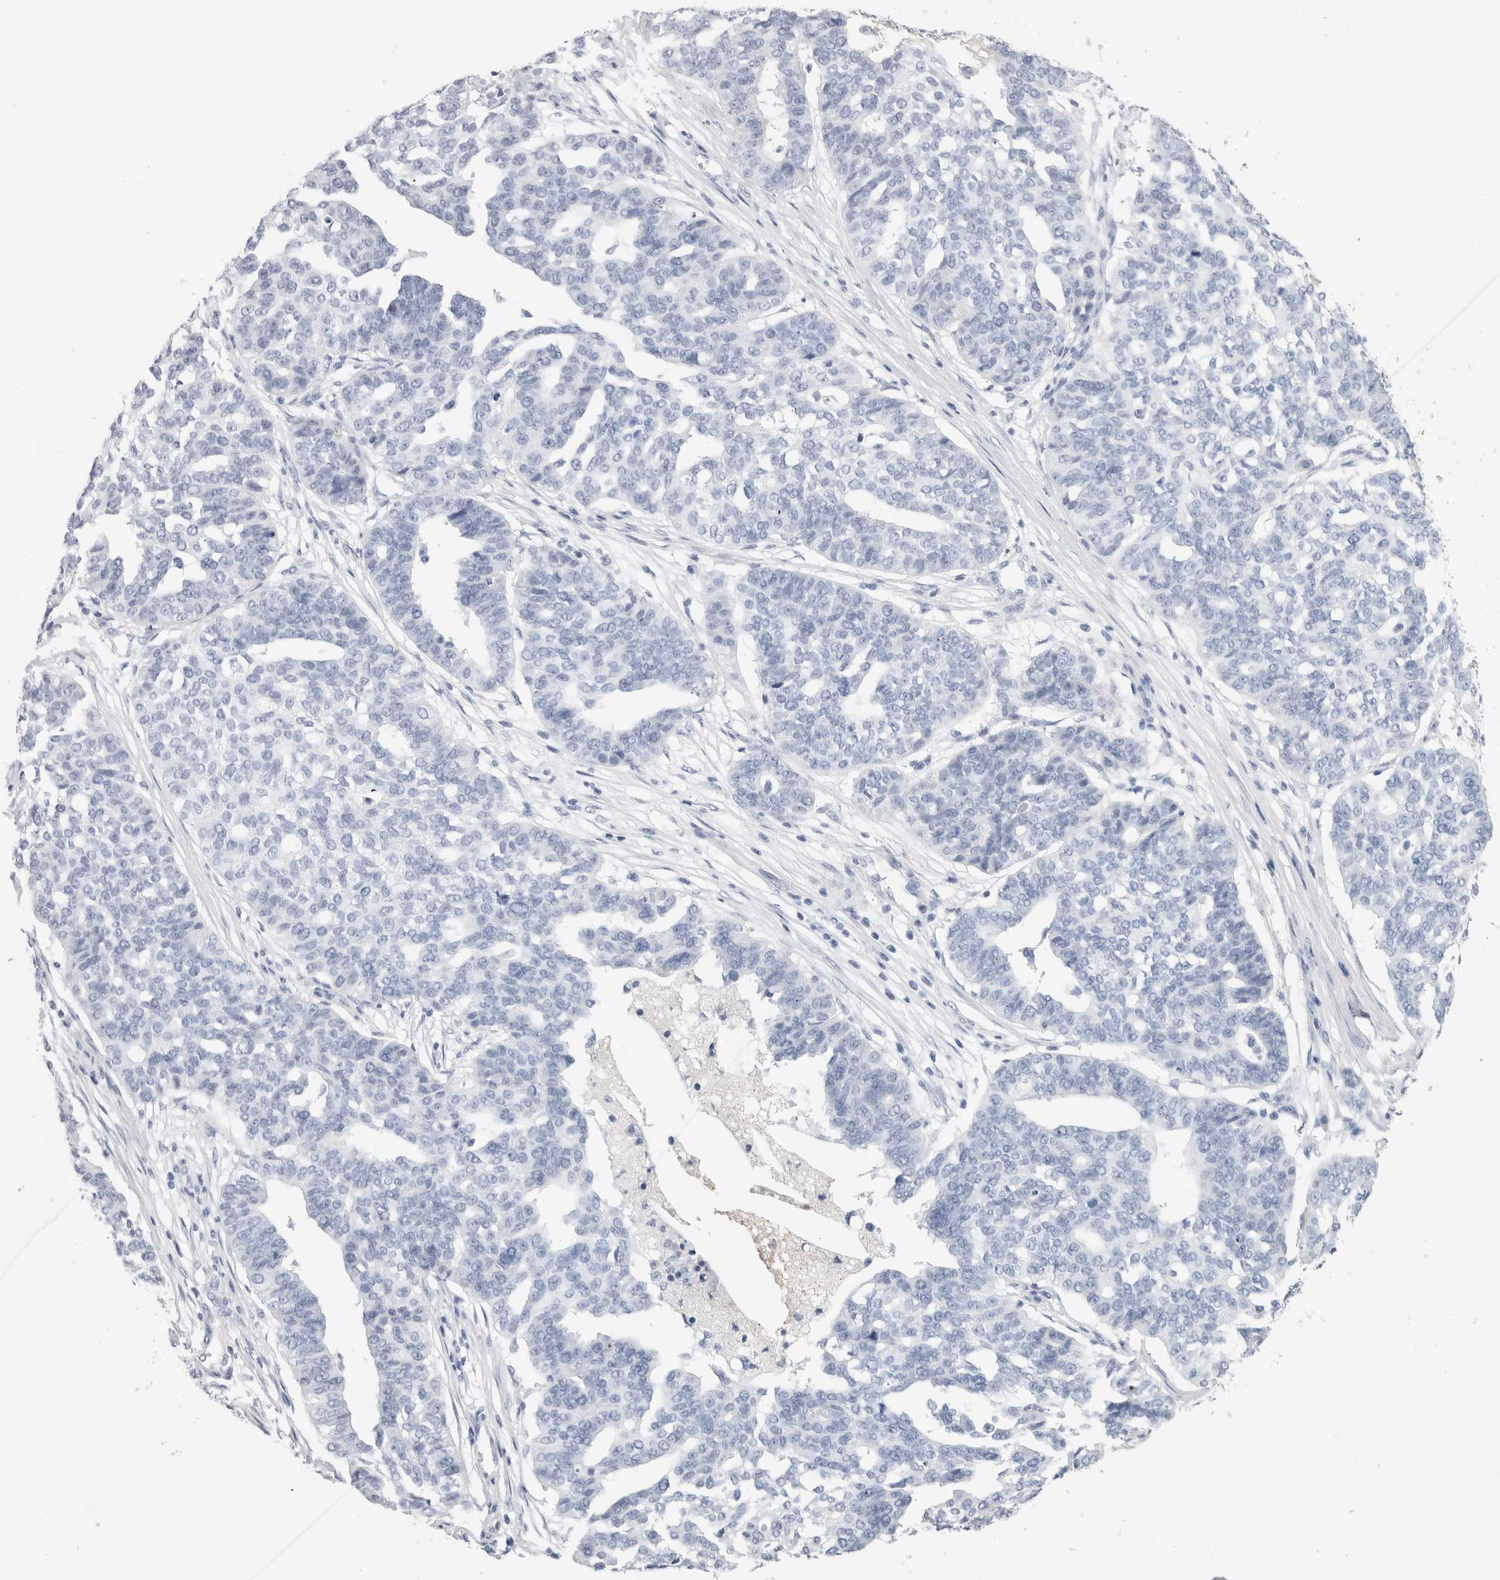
{"staining": {"intensity": "negative", "quantity": "none", "location": "none"}, "tissue": "ovarian cancer", "cell_type": "Tumor cells", "image_type": "cancer", "snomed": [{"axis": "morphology", "description": "Cystadenocarcinoma, serous, NOS"}, {"axis": "topography", "description": "Ovary"}], "caption": "This micrograph is of serous cystadenocarcinoma (ovarian) stained with immunohistochemistry (IHC) to label a protein in brown with the nuclei are counter-stained blue. There is no positivity in tumor cells.", "gene": "S100A12", "patient": {"sex": "female", "age": 59}}